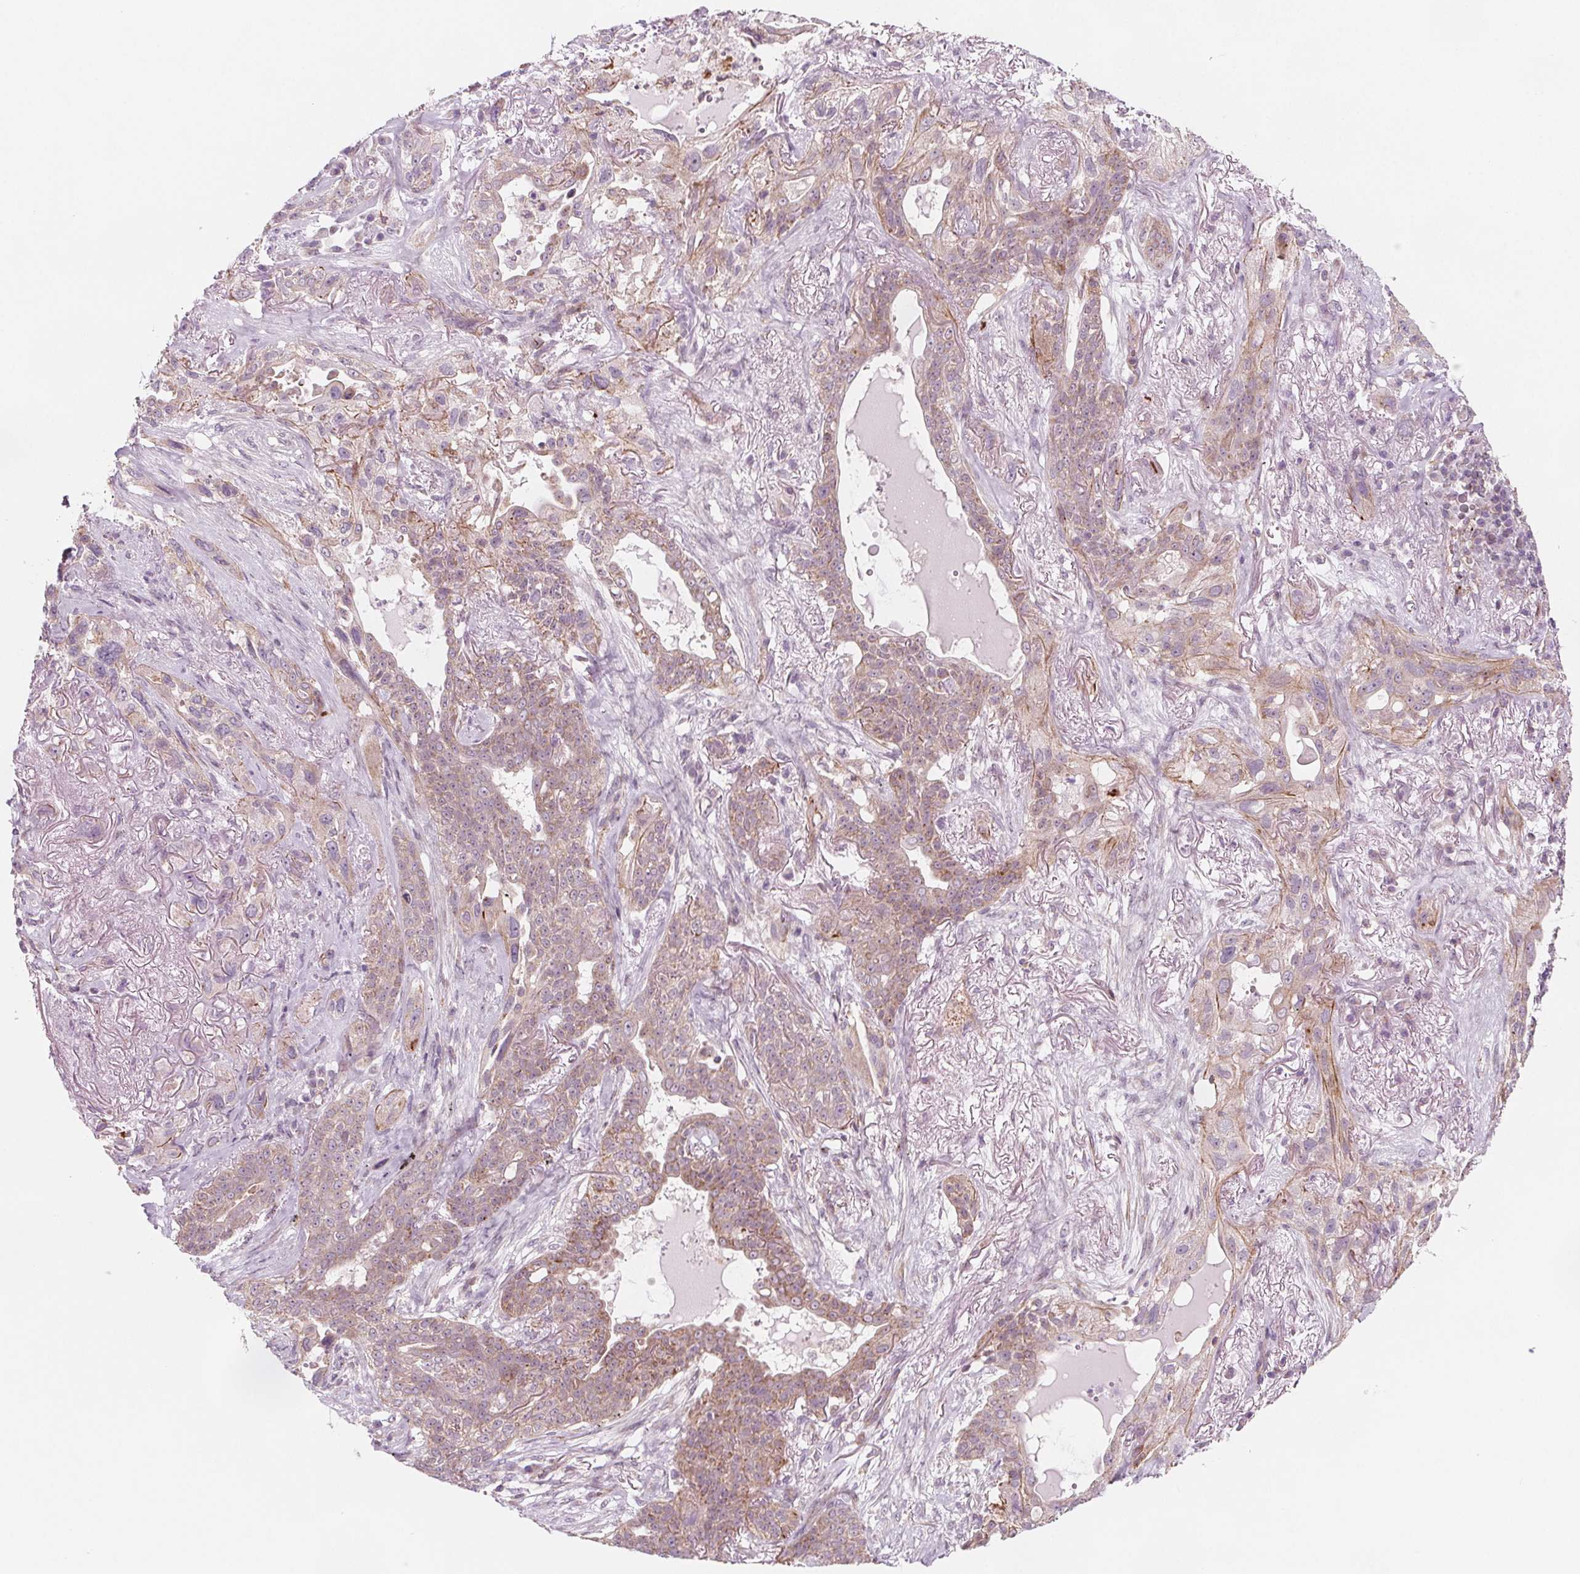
{"staining": {"intensity": "weak", "quantity": "<25%", "location": "cytoplasmic/membranous"}, "tissue": "lung cancer", "cell_type": "Tumor cells", "image_type": "cancer", "snomed": [{"axis": "morphology", "description": "Squamous cell carcinoma, NOS"}, {"axis": "topography", "description": "Lung"}], "caption": "IHC histopathology image of neoplastic tissue: squamous cell carcinoma (lung) stained with DAB (3,3'-diaminobenzidine) displays no significant protein positivity in tumor cells.", "gene": "ADAM33", "patient": {"sex": "female", "age": 70}}